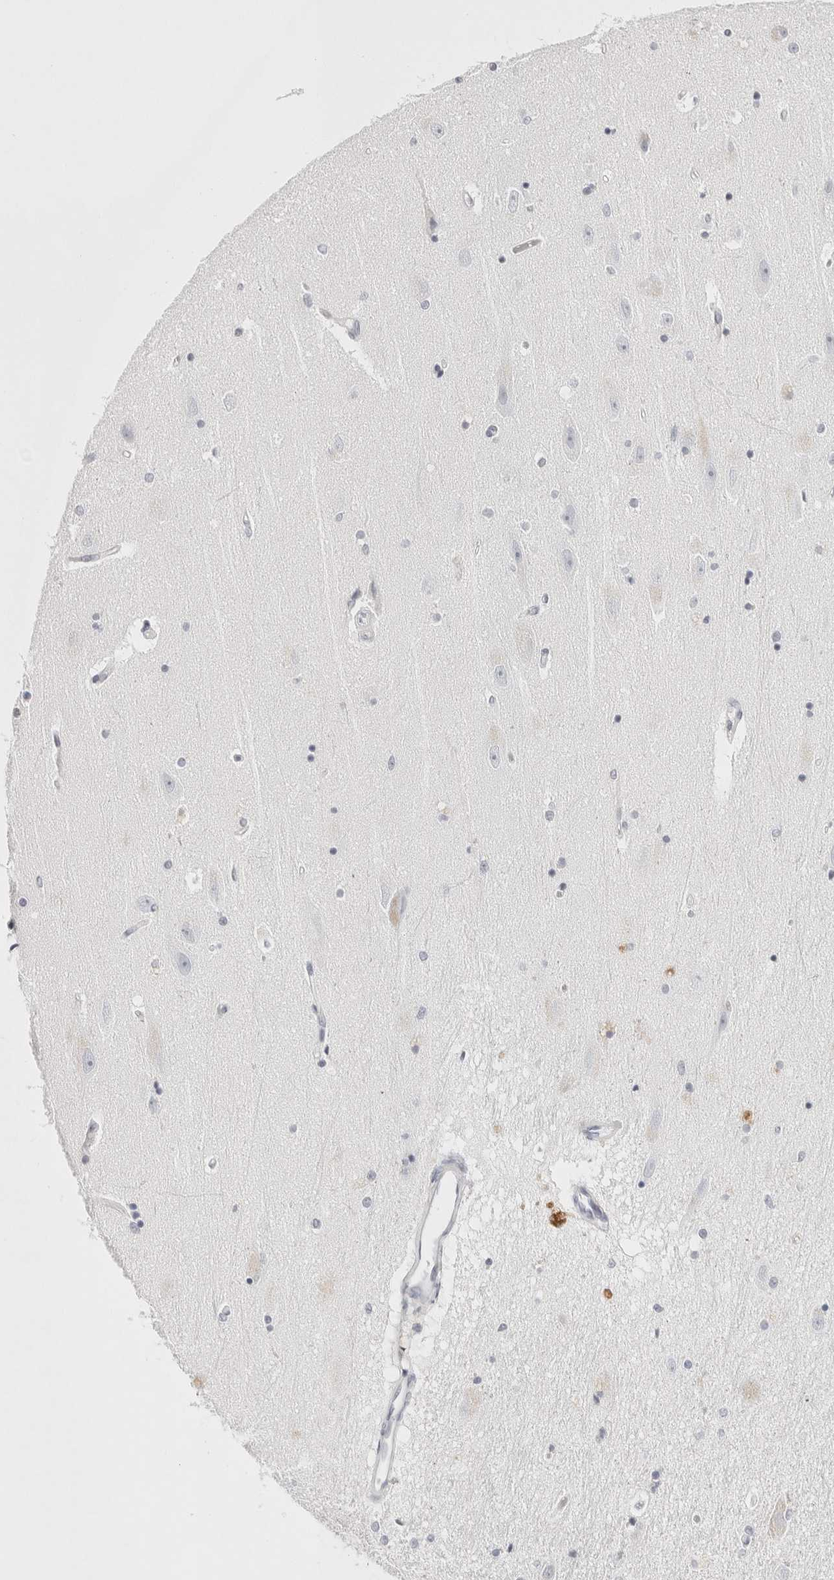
{"staining": {"intensity": "negative", "quantity": "none", "location": "none"}, "tissue": "hippocampus", "cell_type": "Glial cells", "image_type": "normal", "snomed": [{"axis": "morphology", "description": "Normal tissue, NOS"}, {"axis": "topography", "description": "Hippocampus"}], "caption": "Hippocampus stained for a protein using immunohistochemistry (IHC) reveals no positivity glial cells.", "gene": "GARIN1A", "patient": {"sex": "female", "age": 54}}